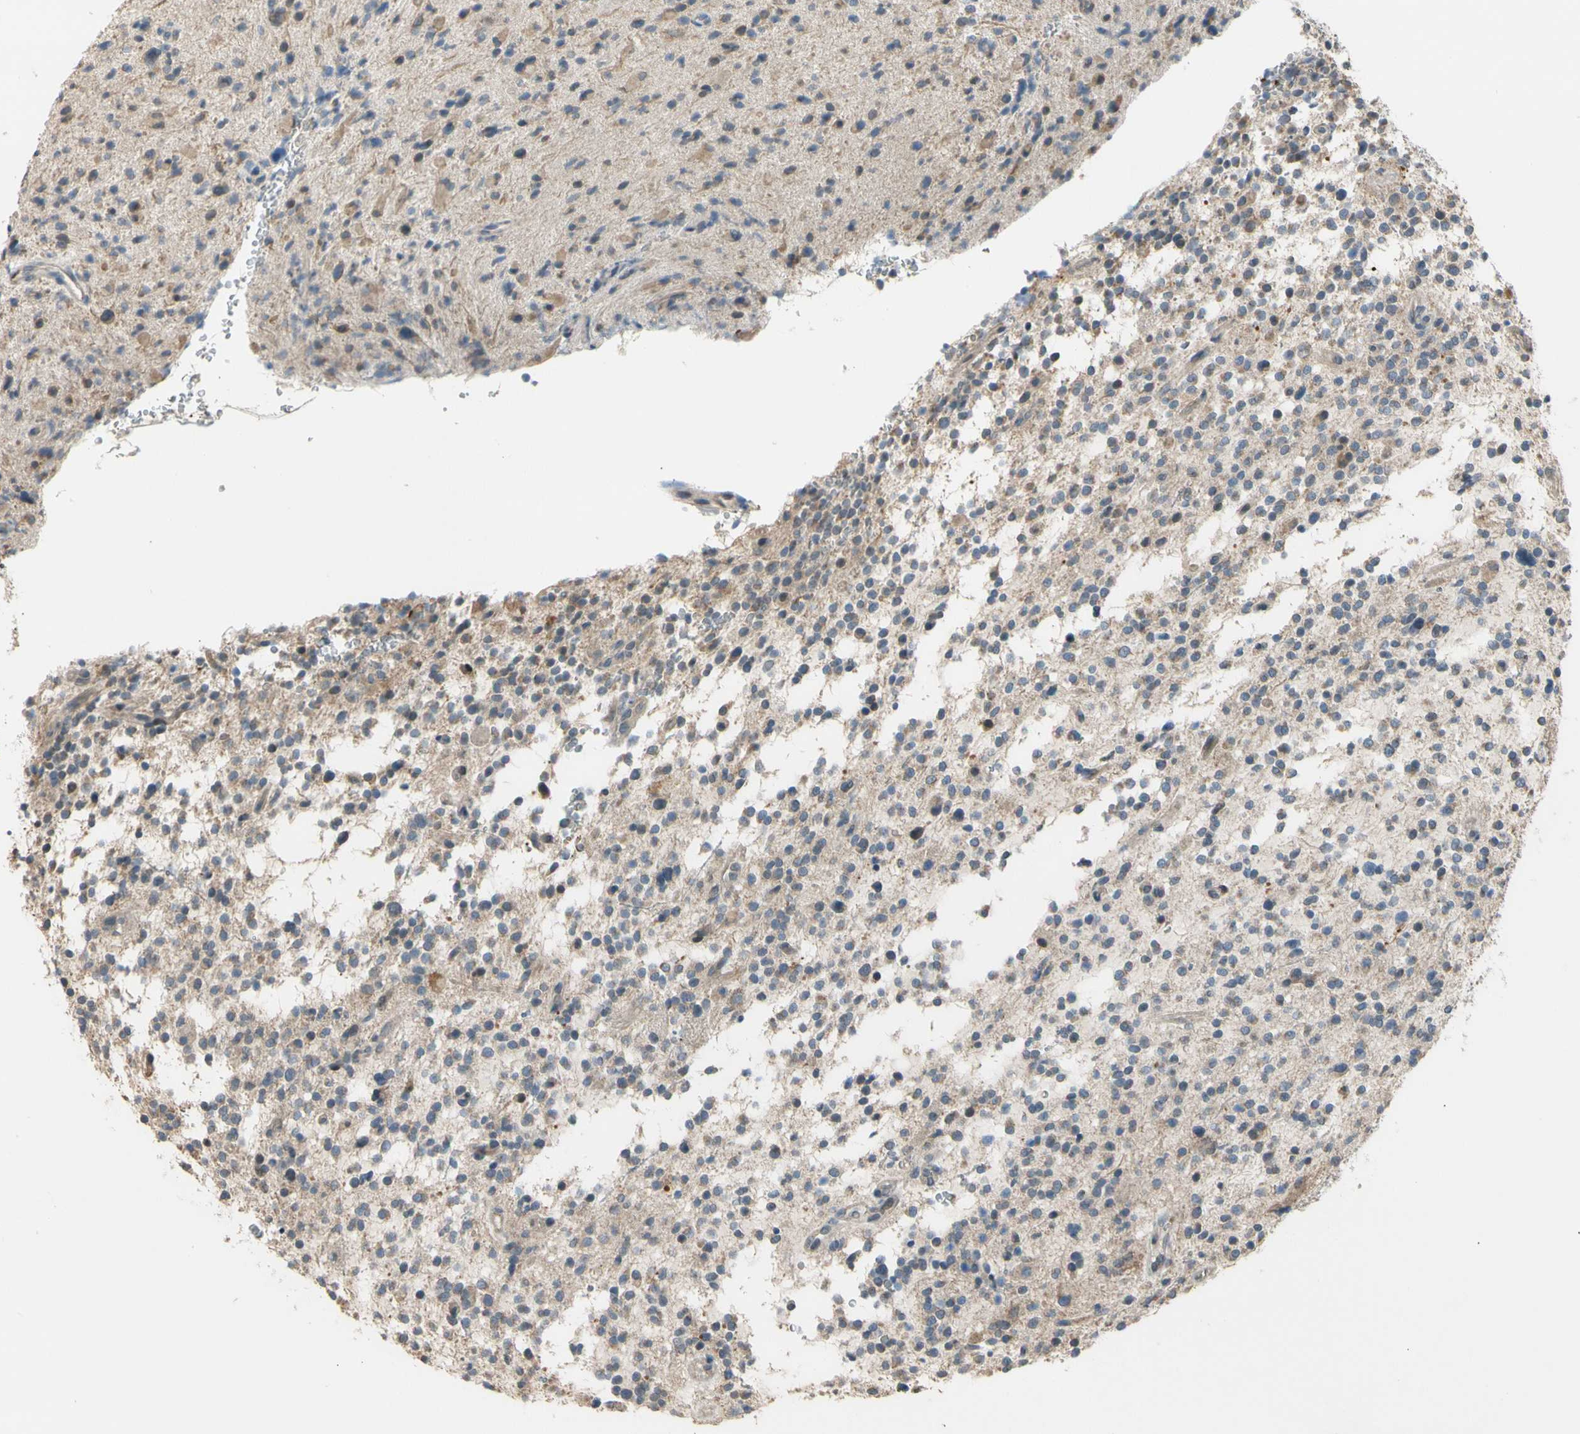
{"staining": {"intensity": "weak", "quantity": "<25%", "location": "cytoplasmic/membranous"}, "tissue": "glioma", "cell_type": "Tumor cells", "image_type": "cancer", "snomed": [{"axis": "morphology", "description": "Glioma, malignant, High grade"}, {"axis": "topography", "description": "Brain"}], "caption": "The image shows no staining of tumor cells in malignant glioma (high-grade).", "gene": "ZNF184", "patient": {"sex": "male", "age": 48}}